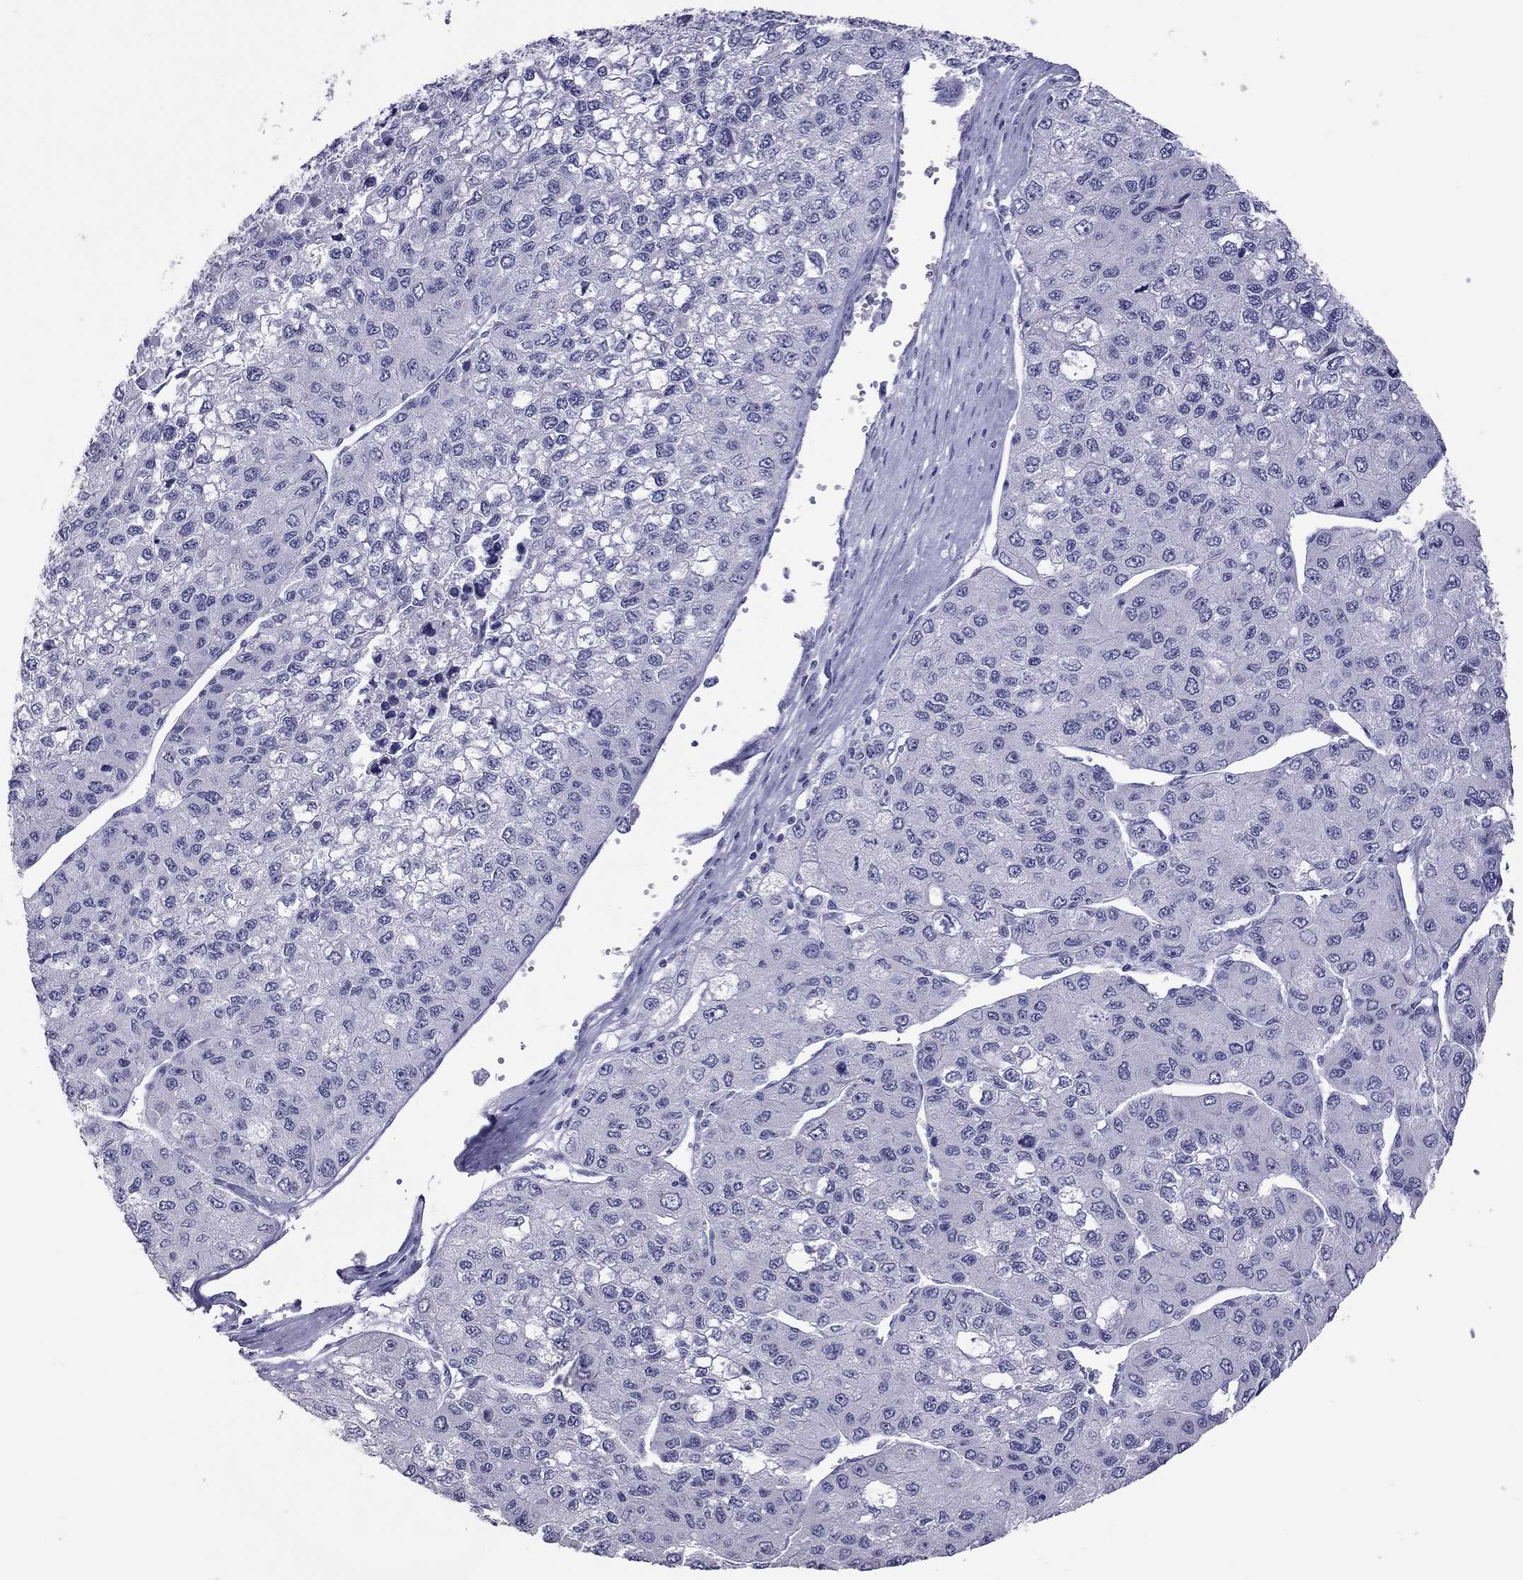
{"staining": {"intensity": "negative", "quantity": "none", "location": "none"}, "tissue": "liver cancer", "cell_type": "Tumor cells", "image_type": "cancer", "snomed": [{"axis": "morphology", "description": "Carcinoma, Hepatocellular, NOS"}, {"axis": "topography", "description": "Liver"}], "caption": "Immunohistochemistry image of liver cancer (hepatocellular carcinoma) stained for a protein (brown), which shows no staining in tumor cells.", "gene": "MUC16", "patient": {"sex": "female", "age": 66}}